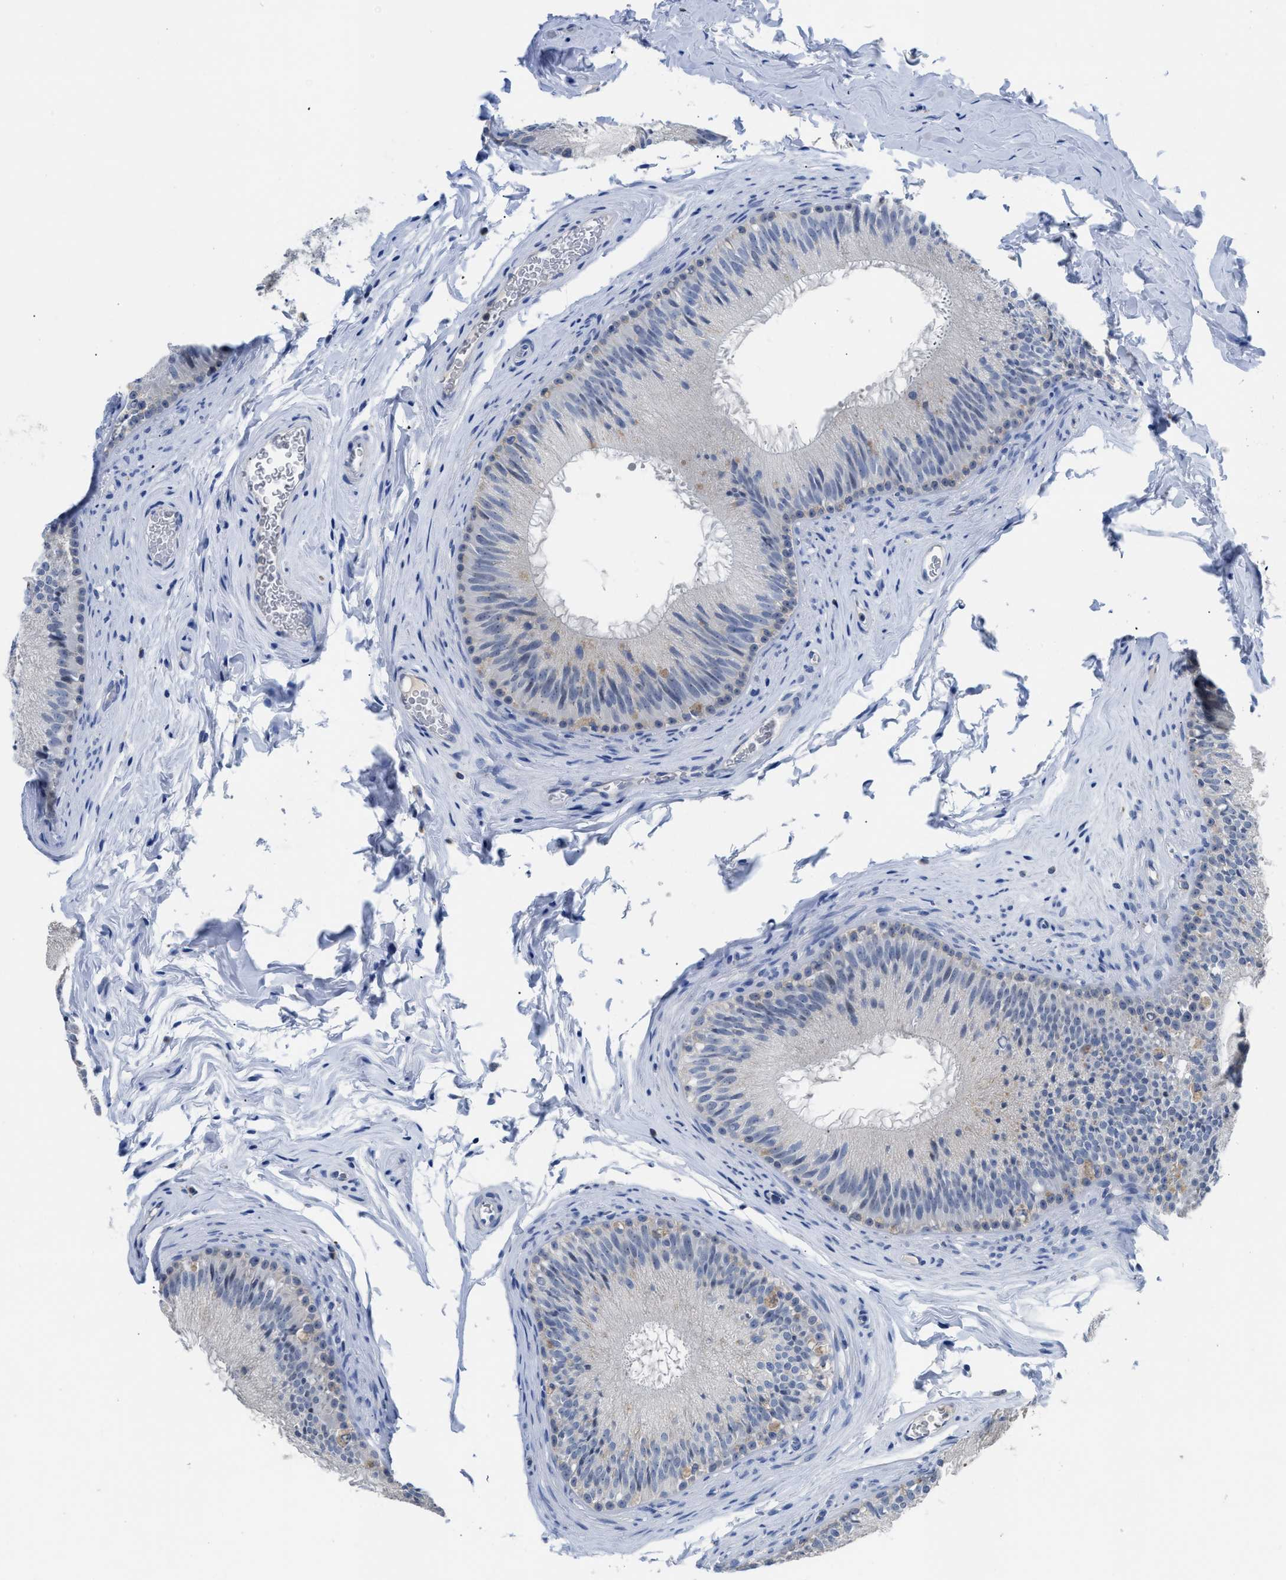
{"staining": {"intensity": "negative", "quantity": "none", "location": "none"}, "tissue": "epididymis", "cell_type": "Glandular cells", "image_type": "normal", "snomed": [{"axis": "morphology", "description": "Normal tissue, NOS"}, {"axis": "topography", "description": "Testis"}, {"axis": "topography", "description": "Epididymis"}], "caption": "High power microscopy photomicrograph of an IHC image of normal epididymis, revealing no significant staining in glandular cells. (DAB (3,3'-diaminobenzidine) IHC, high magnification).", "gene": "ETFA", "patient": {"sex": "male", "age": 36}}